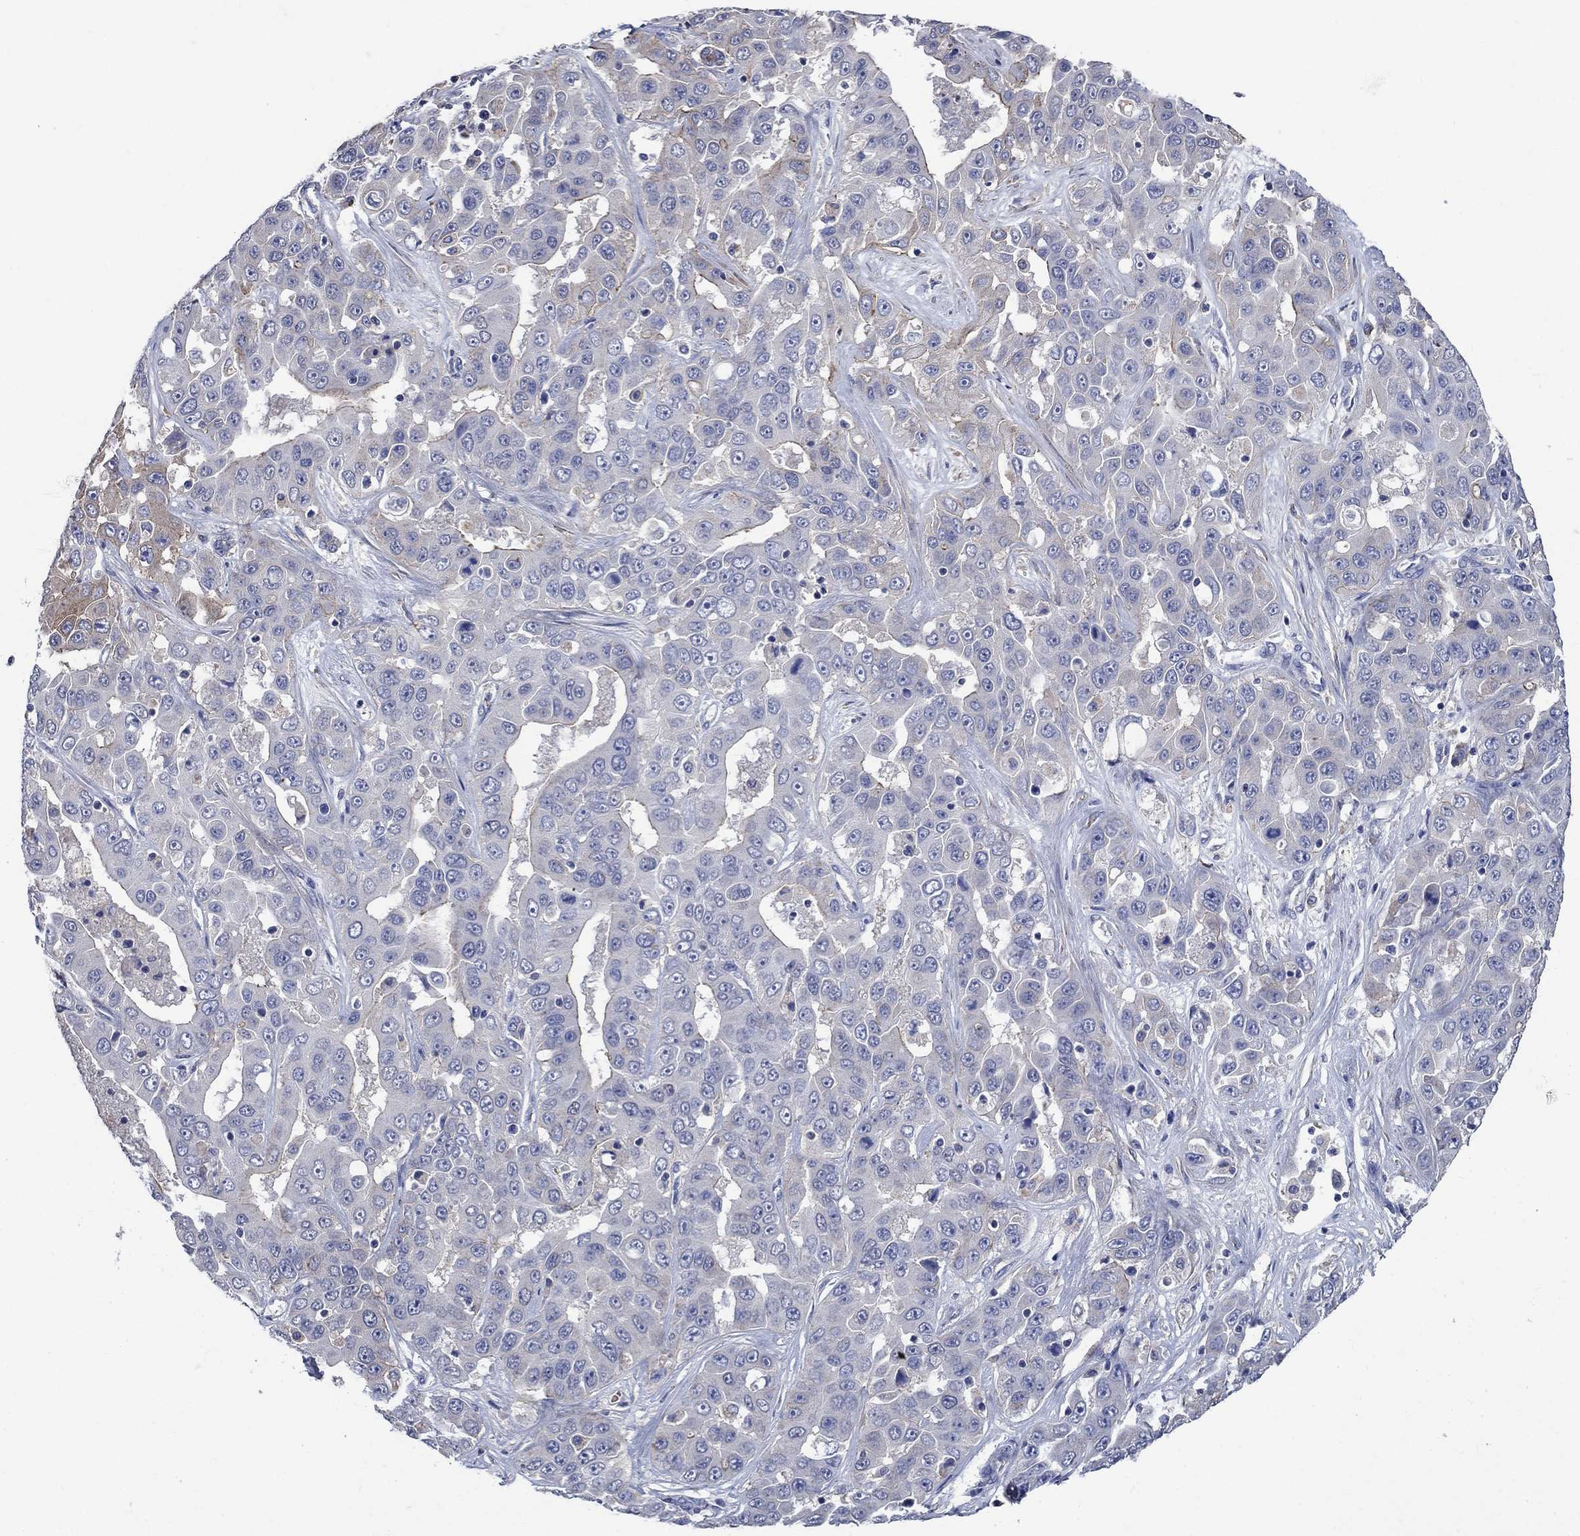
{"staining": {"intensity": "moderate", "quantity": "25%-75%", "location": "cytoplasmic/membranous"}, "tissue": "liver cancer", "cell_type": "Tumor cells", "image_type": "cancer", "snomed": [{"axis": "morphology", "description": "Cholangiocarcinoma"}, {"axis": "topography", "description": "Liver"}], "caption": "This histopathology image reveals immunohistochemistry (IHC) staining of human liver cholangiocarcinoma, with medium moderate cytoplasmic/membranous staining in about 25%-75% of tumor cells.", "gene": "FLNC", "patient": {"sex": "female", "age": 52}}